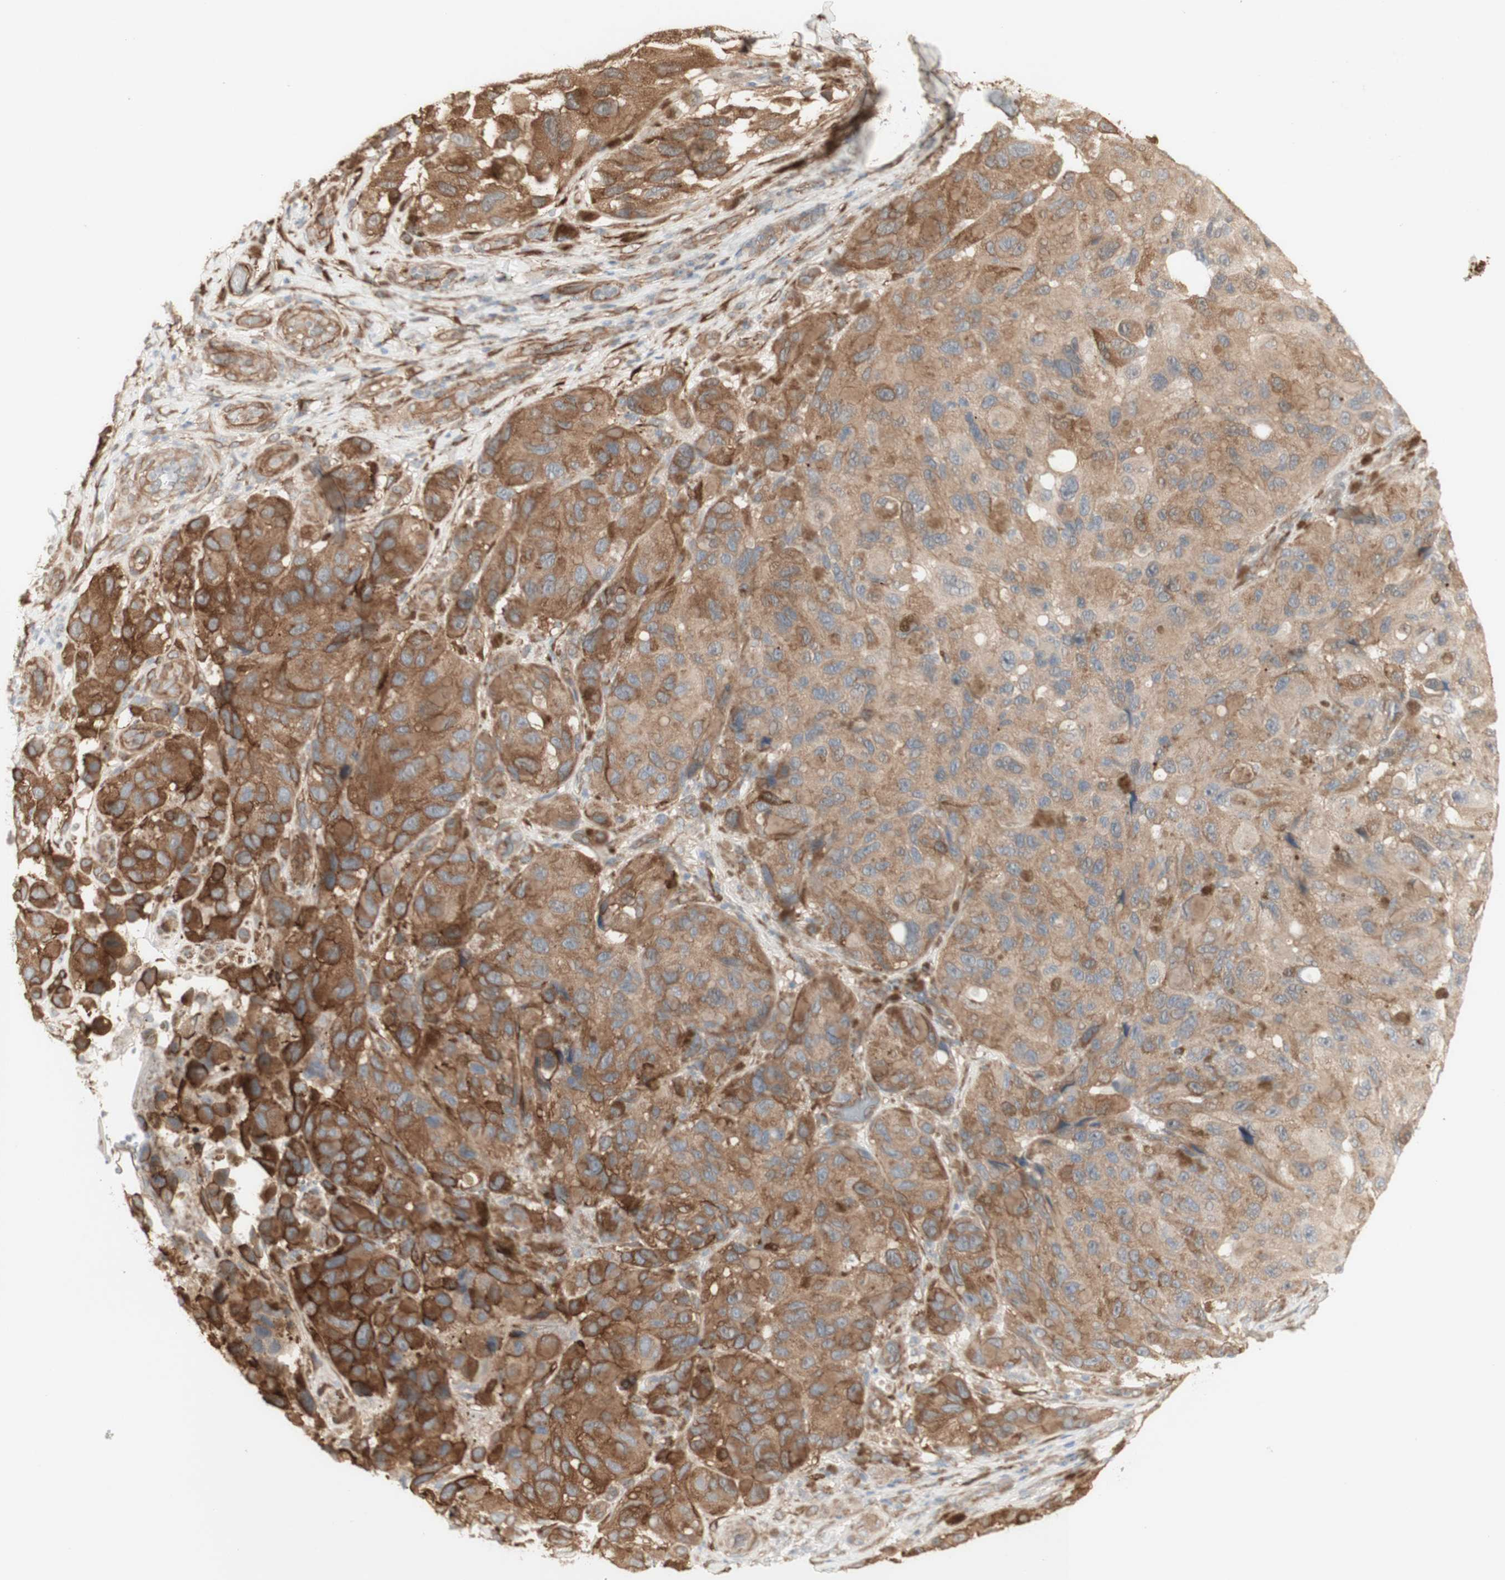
{"staining": {"intensity": "moderate", "quantity": ">75%", "location": "cytoplasmic/membranous"}, "tissue": "melanoma", "cell_type": "Tumor cells", "image_type": "cancer", "snomed": [{"axis": "morphology", "description": "Malignant melanoma, NOS"}, {"axis": "topography", "description": "Skin"}], "caption": "Moderate cytoplasmic/membranous protein staining is seen in approximately >75% of tumor cells in malignant melanoma.", "gene": "CNN3", "patient": {"sex": "female", "age": 73}}